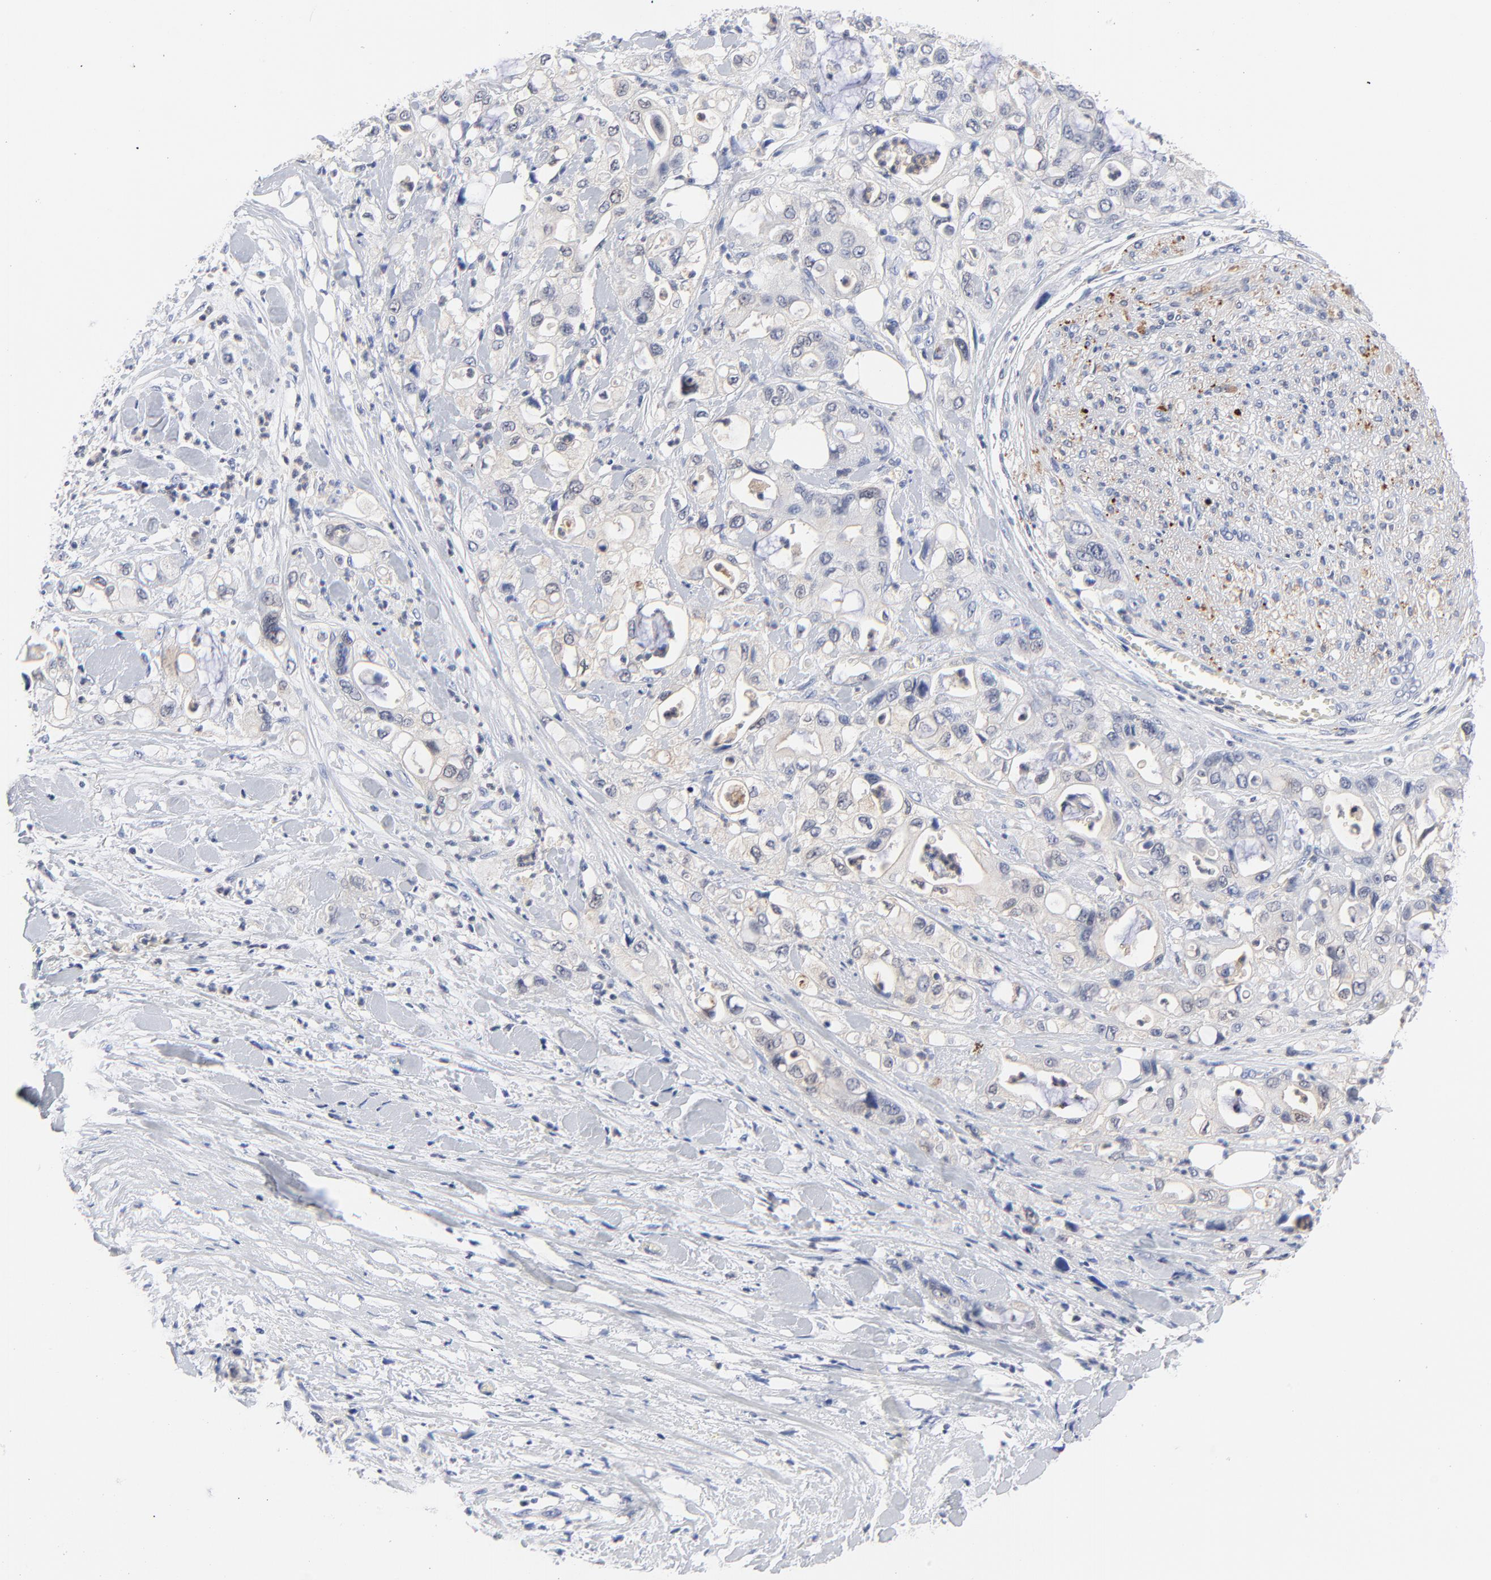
{"staining": {"intensity": "weak", "quantity": "<25%", "location": "cytoplasmic/membranous"}, "tissue": "pancreatic cancer", "cell_type": "Tumor cells", "image_type": "cancer", "snomed": [{"axis": "morphology", "description": "Adenocarcinoma, NOS"}, {"axis": "topography", "description": "Pancreas"}], "caption": "Tumor cells are negative for protein expression in human pancreatic adenocarcinoma.", "gene": "CAB39L", "patient": {"sex": "male", "age": 70}}